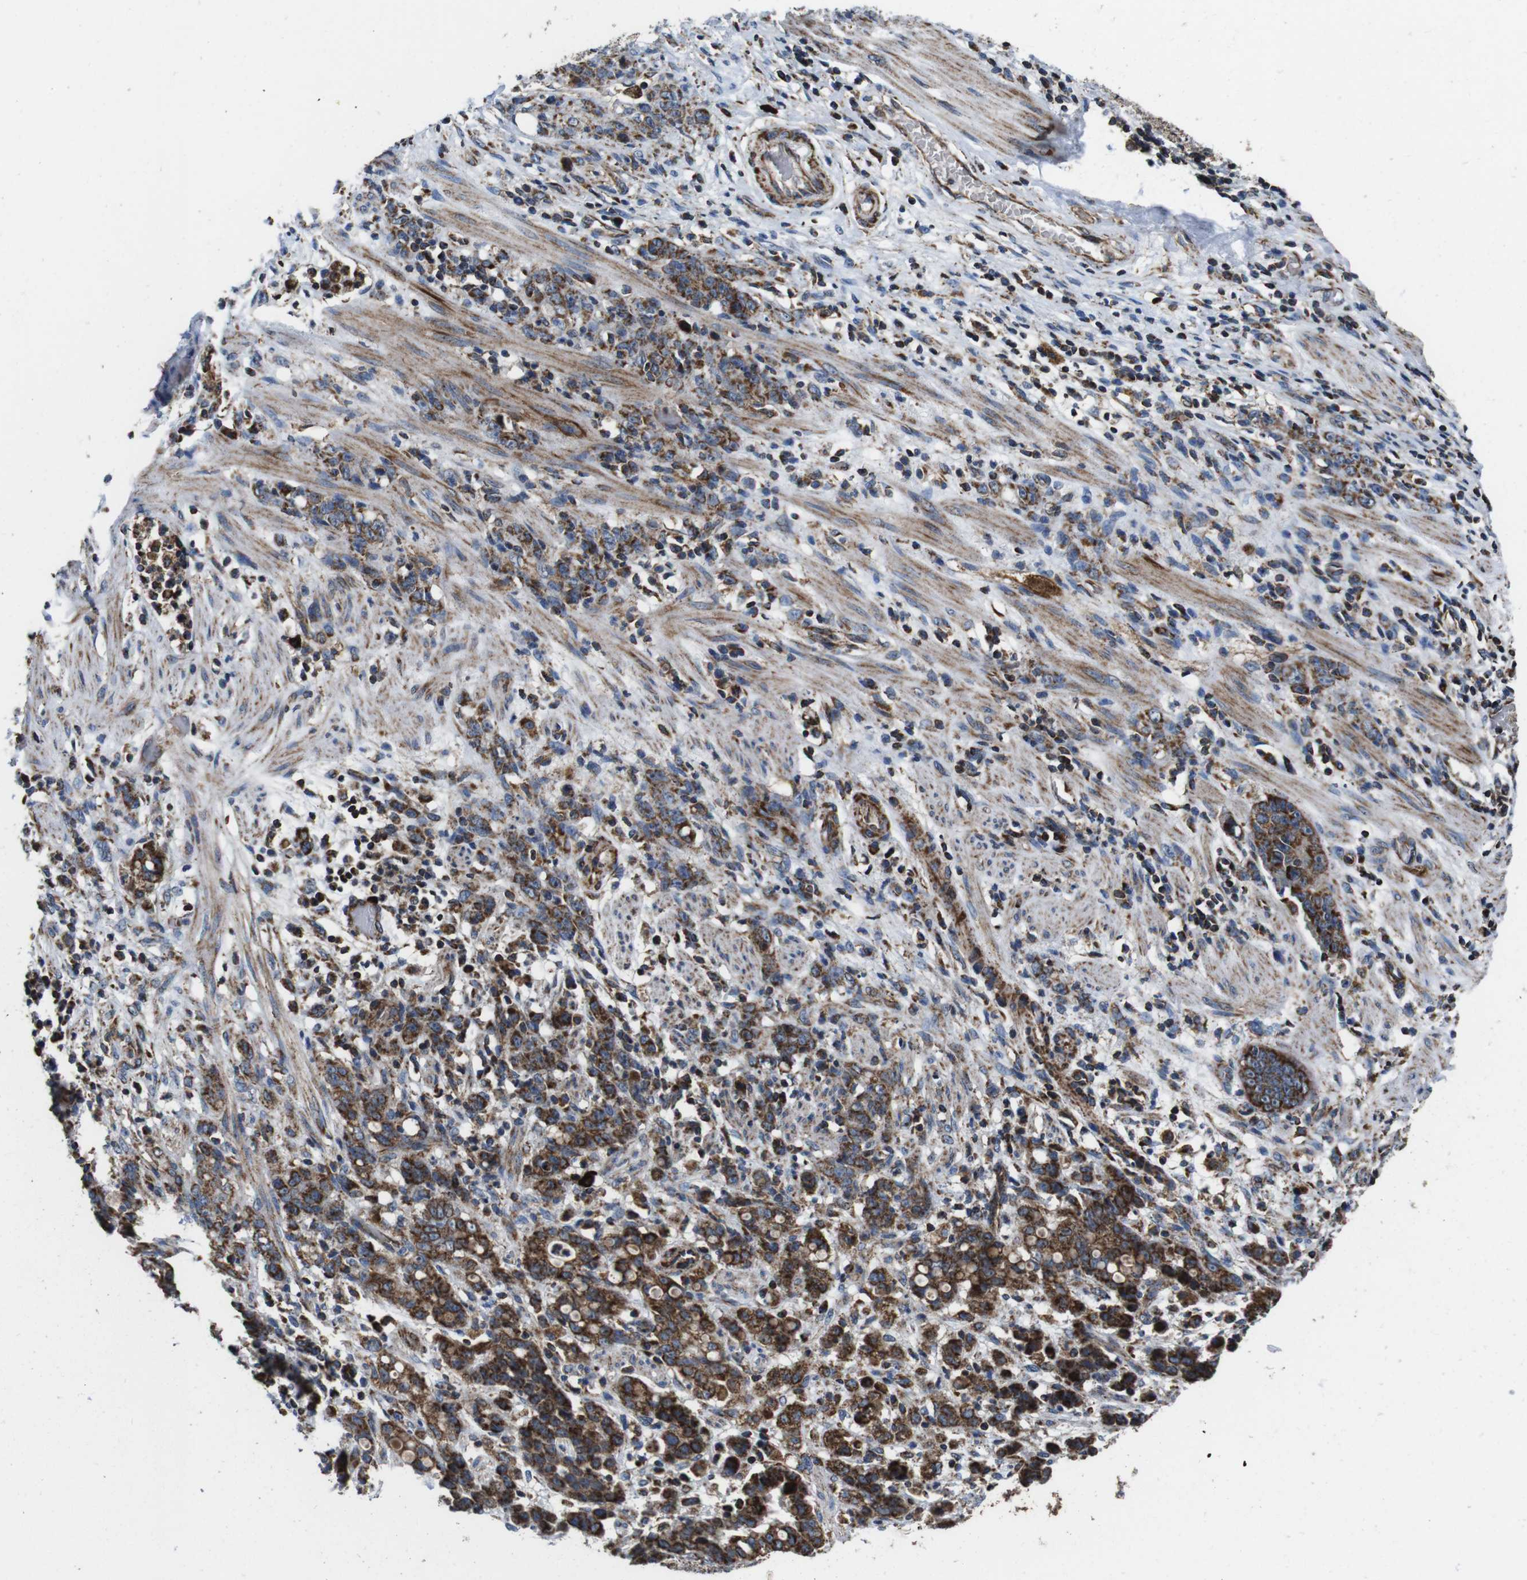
{"staining": {"intensity": "moderate", "quantity": ">75%", "location": "cytoplasmic/membranous"}, "tissue": "stomach cancer", "cell_type": "Tumor cells", "image_type": "cancer", "snomed": [{"axis": "morphology", "description": "Adenocarcinoma, NOS"}, {"axis": "topography", "description": "Stomach, lower"}], "caption": "This histopathology image demonstrates immunohistochemistry staining of stomach adenocarcinoma, with medium moderate cytoplasmic/membranous positivity in about >75% of tumor cells.", "gene": "HK1", "patient": {"sex": "male", "age": 88}}